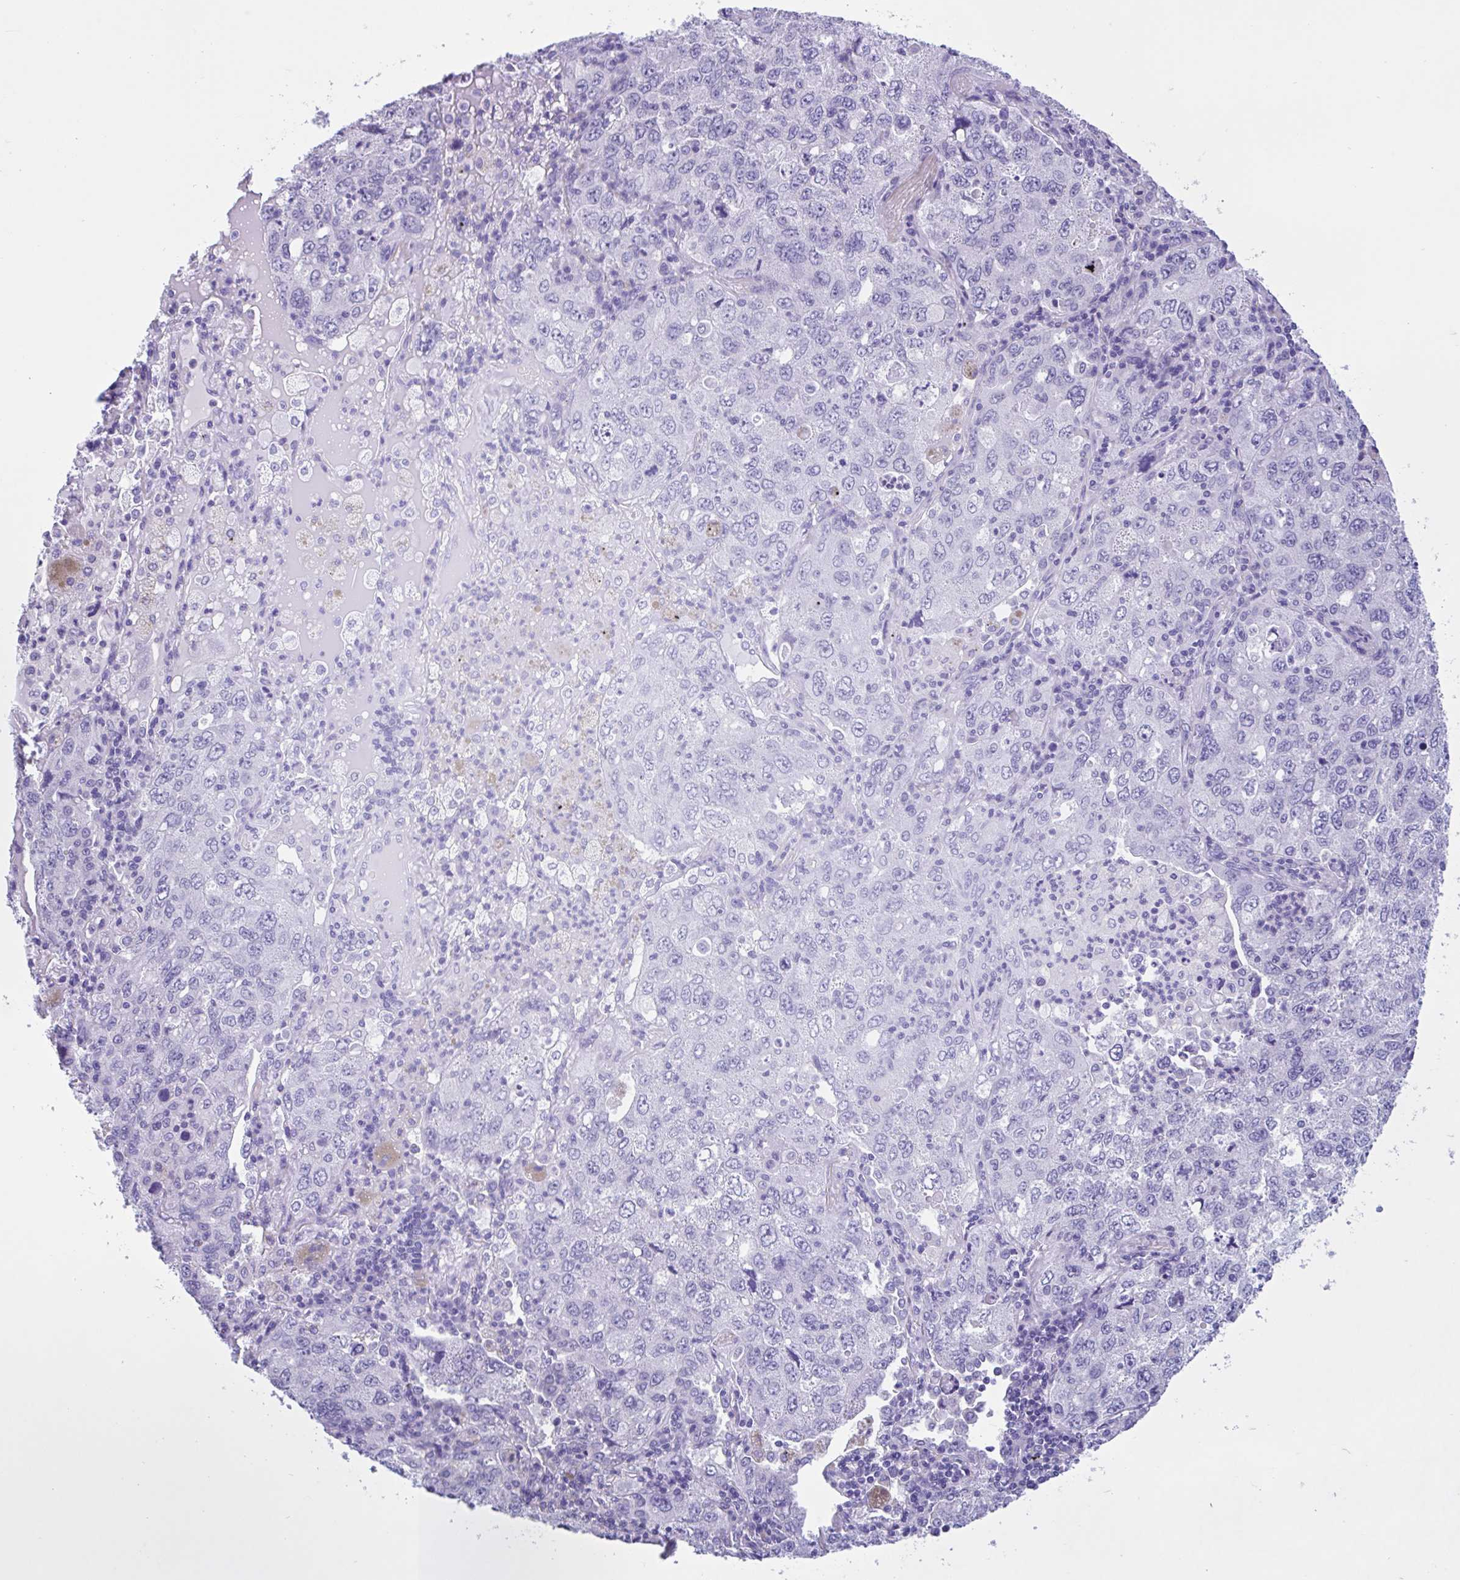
{"staining": {"intensity": "negative", "quantity": "none", "location": "none"}, "tissue": "lung cancer", "cell_type": "Tumor cells", "image_type": "cancer", "snomed": [{"axis": "morphology", "description": "Adenocarcinoma, NOS"}, {"axis": "topography", "description": "Lung"}], "caption": "The image reveals no staining of tumor cells in lung cancer. Brightfield microscopy of immunohistochemistry (IHC) stained with DAB (3,3'-diaminobenzidine) (brown) and hematoxylin (blue), captured at high magnification.", "gene": "ZNF319", "patient": {"sex": "female", "age": 57}}